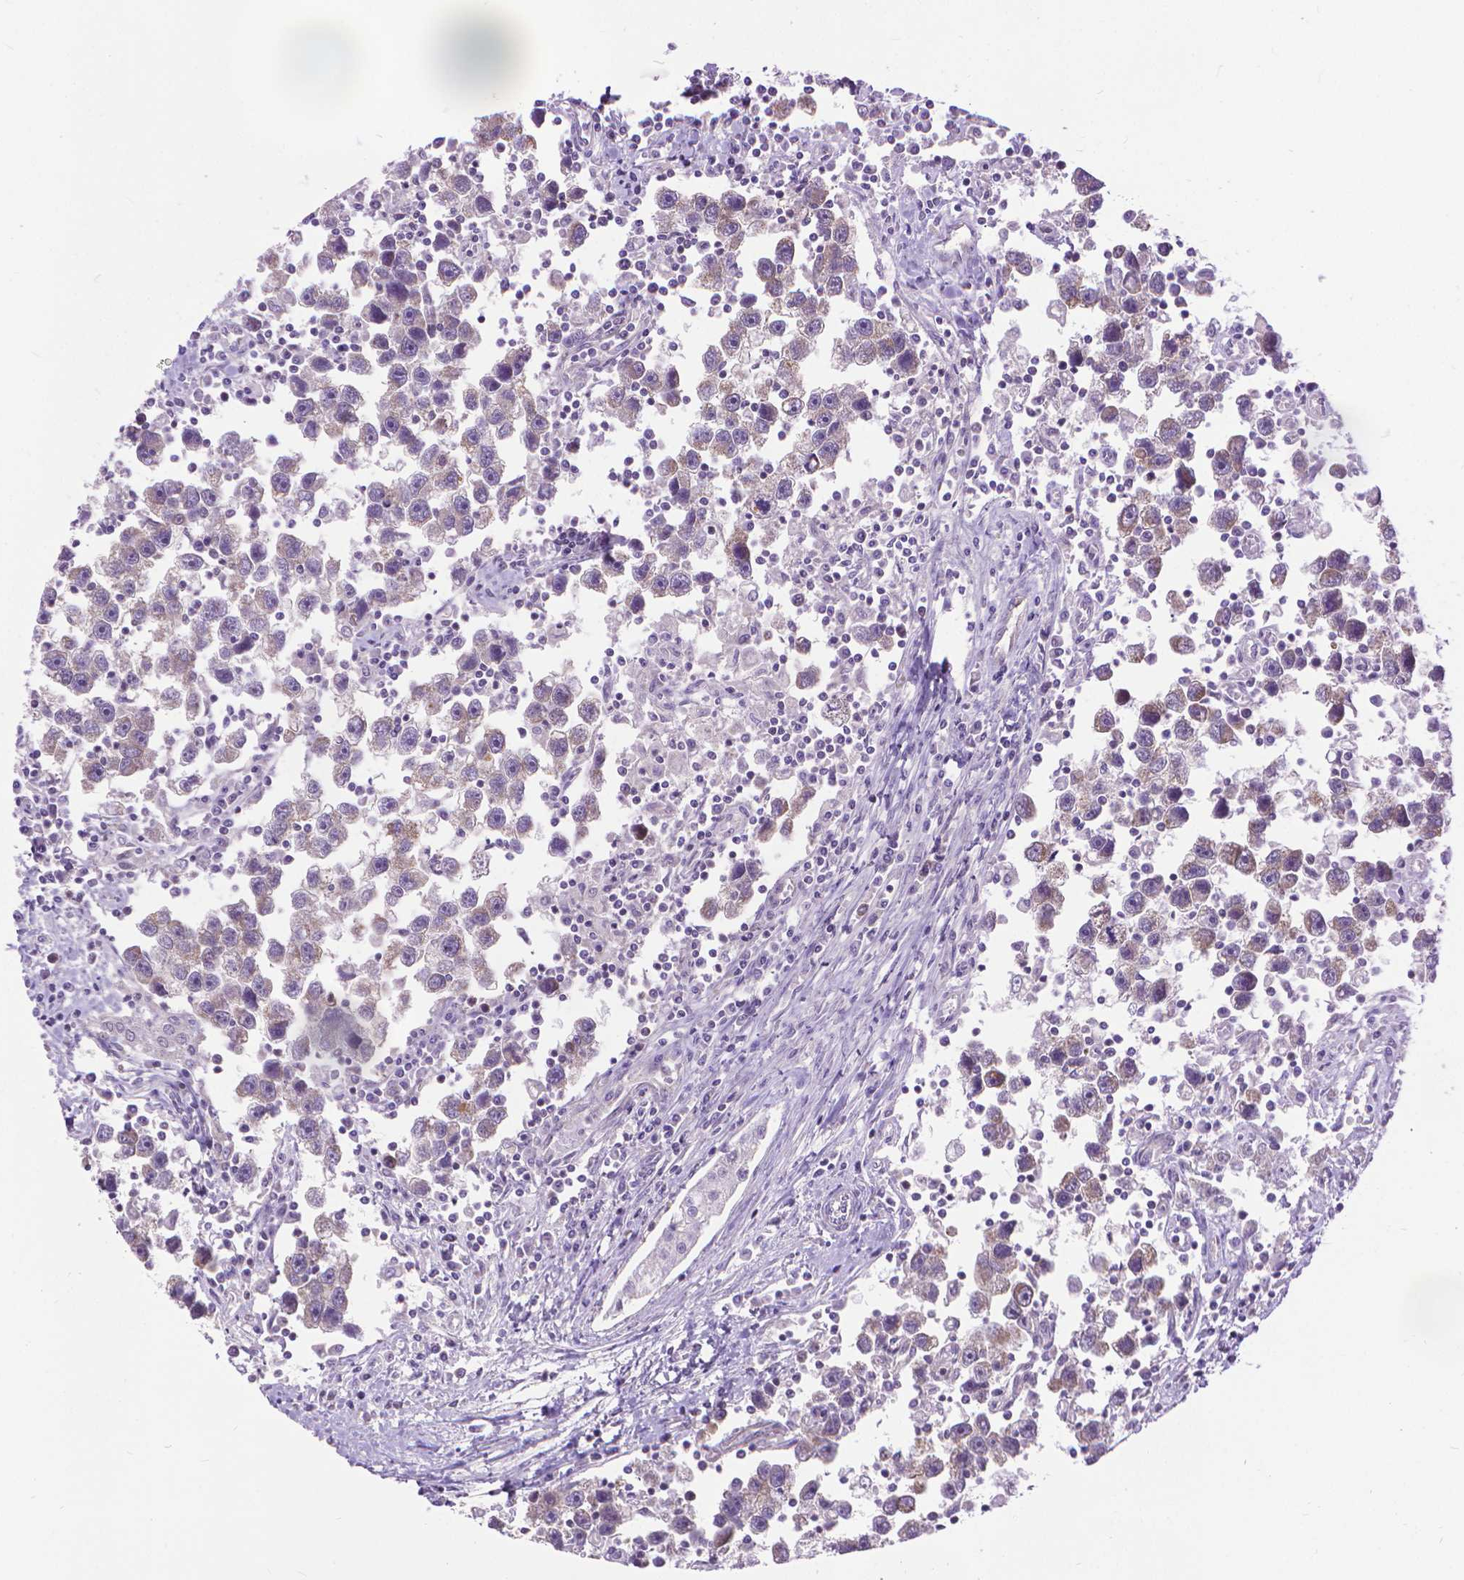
{"staining": {"intensity": "weak", "quantity": "<25%", "location": "cytoplasmic/membranous"}, "tissue": "testis cancer", "cell_type": "Tumor cells", "image_type": "cancer", "snomed": [{"axis": "morphology", "description": "Seminoma, NOS"}, {"axis": "topography", "description": "Testis"}], "caption": "Human testis cancer stained for a protein using immunohistochemistry reveals no expression in tumor cells.", "gene": "SYN1", "patient": {"sex": "male", "age": 30}}